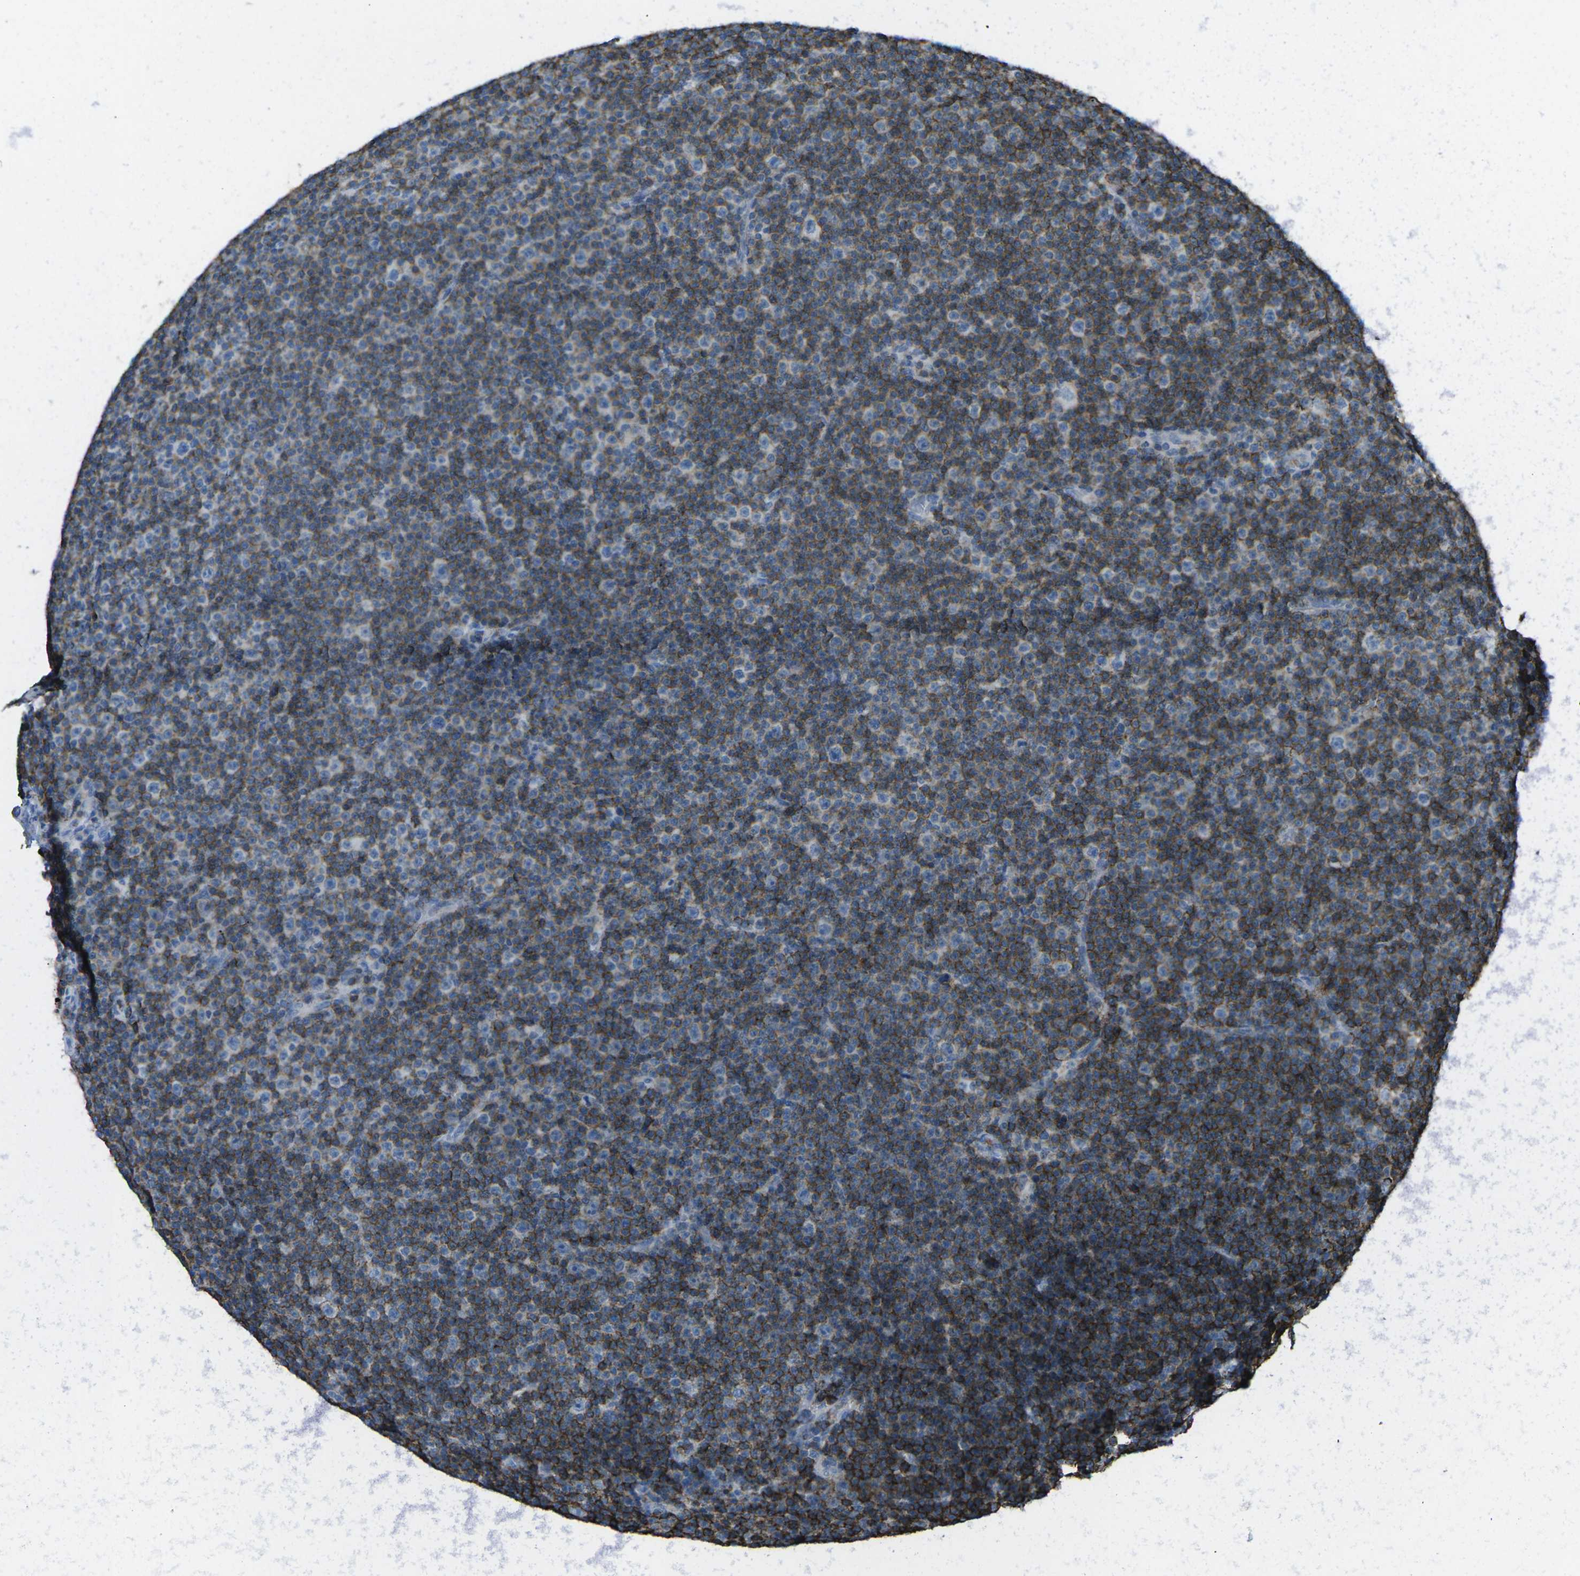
{"staining": {"intensity": "strong", "quantity": "<25%", "location": "cytoplasmic/membranous"}, "tissue": "lymphoma", "cell_type": "Tumor cells", "image_type": "cancer", "snomed": [{"axis": "morphology", "description": "Malignant lymphoma, non-Hodgkin's type, Low grade"}, {"axis": "topography", "description": "Lymph node"}], "caption": "Immunohistochemical staining of low-grade malignant lymphoma, non-Hodgkin's type exhibits medium levels of strong cytoplasmic/membranous expression in approximately <25% of tumor cells. Nuclei are stained in blue.", "gene": "CD19", "patient": {"sex": "female", "age": 67}}